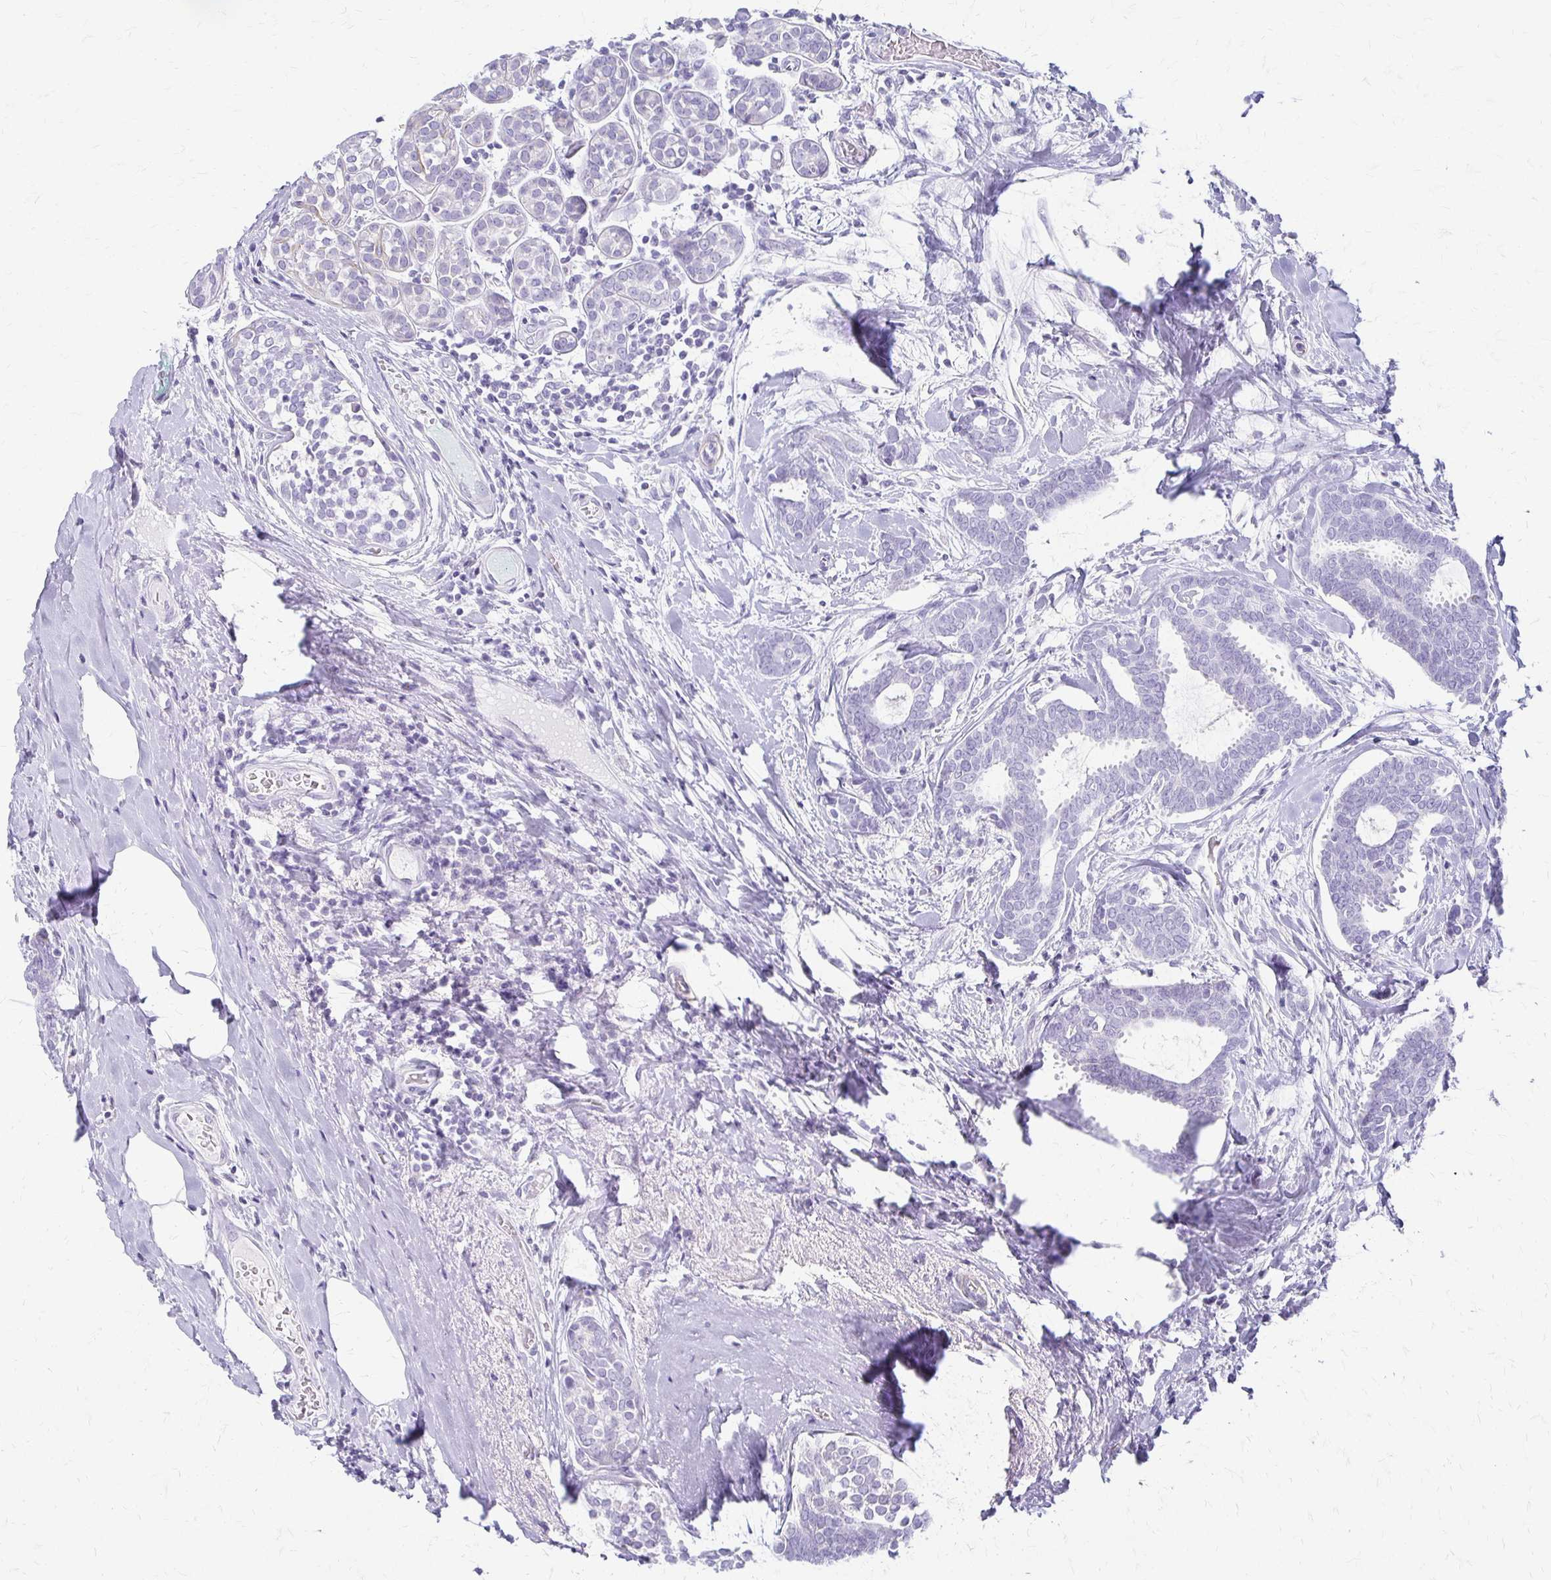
{"staining": {"intensity": "negative", "quantity": "none", "location": "none"}, "tissue": "breast cancer", "cell_type": "Tumor cells", "image_type": "cancer", "snomed": [{"axis": "morphology", "description": "Intraductal carcinoma, in situ"}, {"axis": "morphology", "description": "Duct carcinoma"}, {"axis": "morphology", "description": "Lobular carcinoma, in situ"}, {"axis": "topography", "description": "Breast"}], "caption": "Immunohistochemistry micrograph of neoplastic tissue: human breast lobular carcinoma in situ stained with DAB (3,3'-diaminobenzidine) reveals no significant protein staining in tumor cells.", "gene": "IVL", "patient": {"sex": "female", "age": 44}}